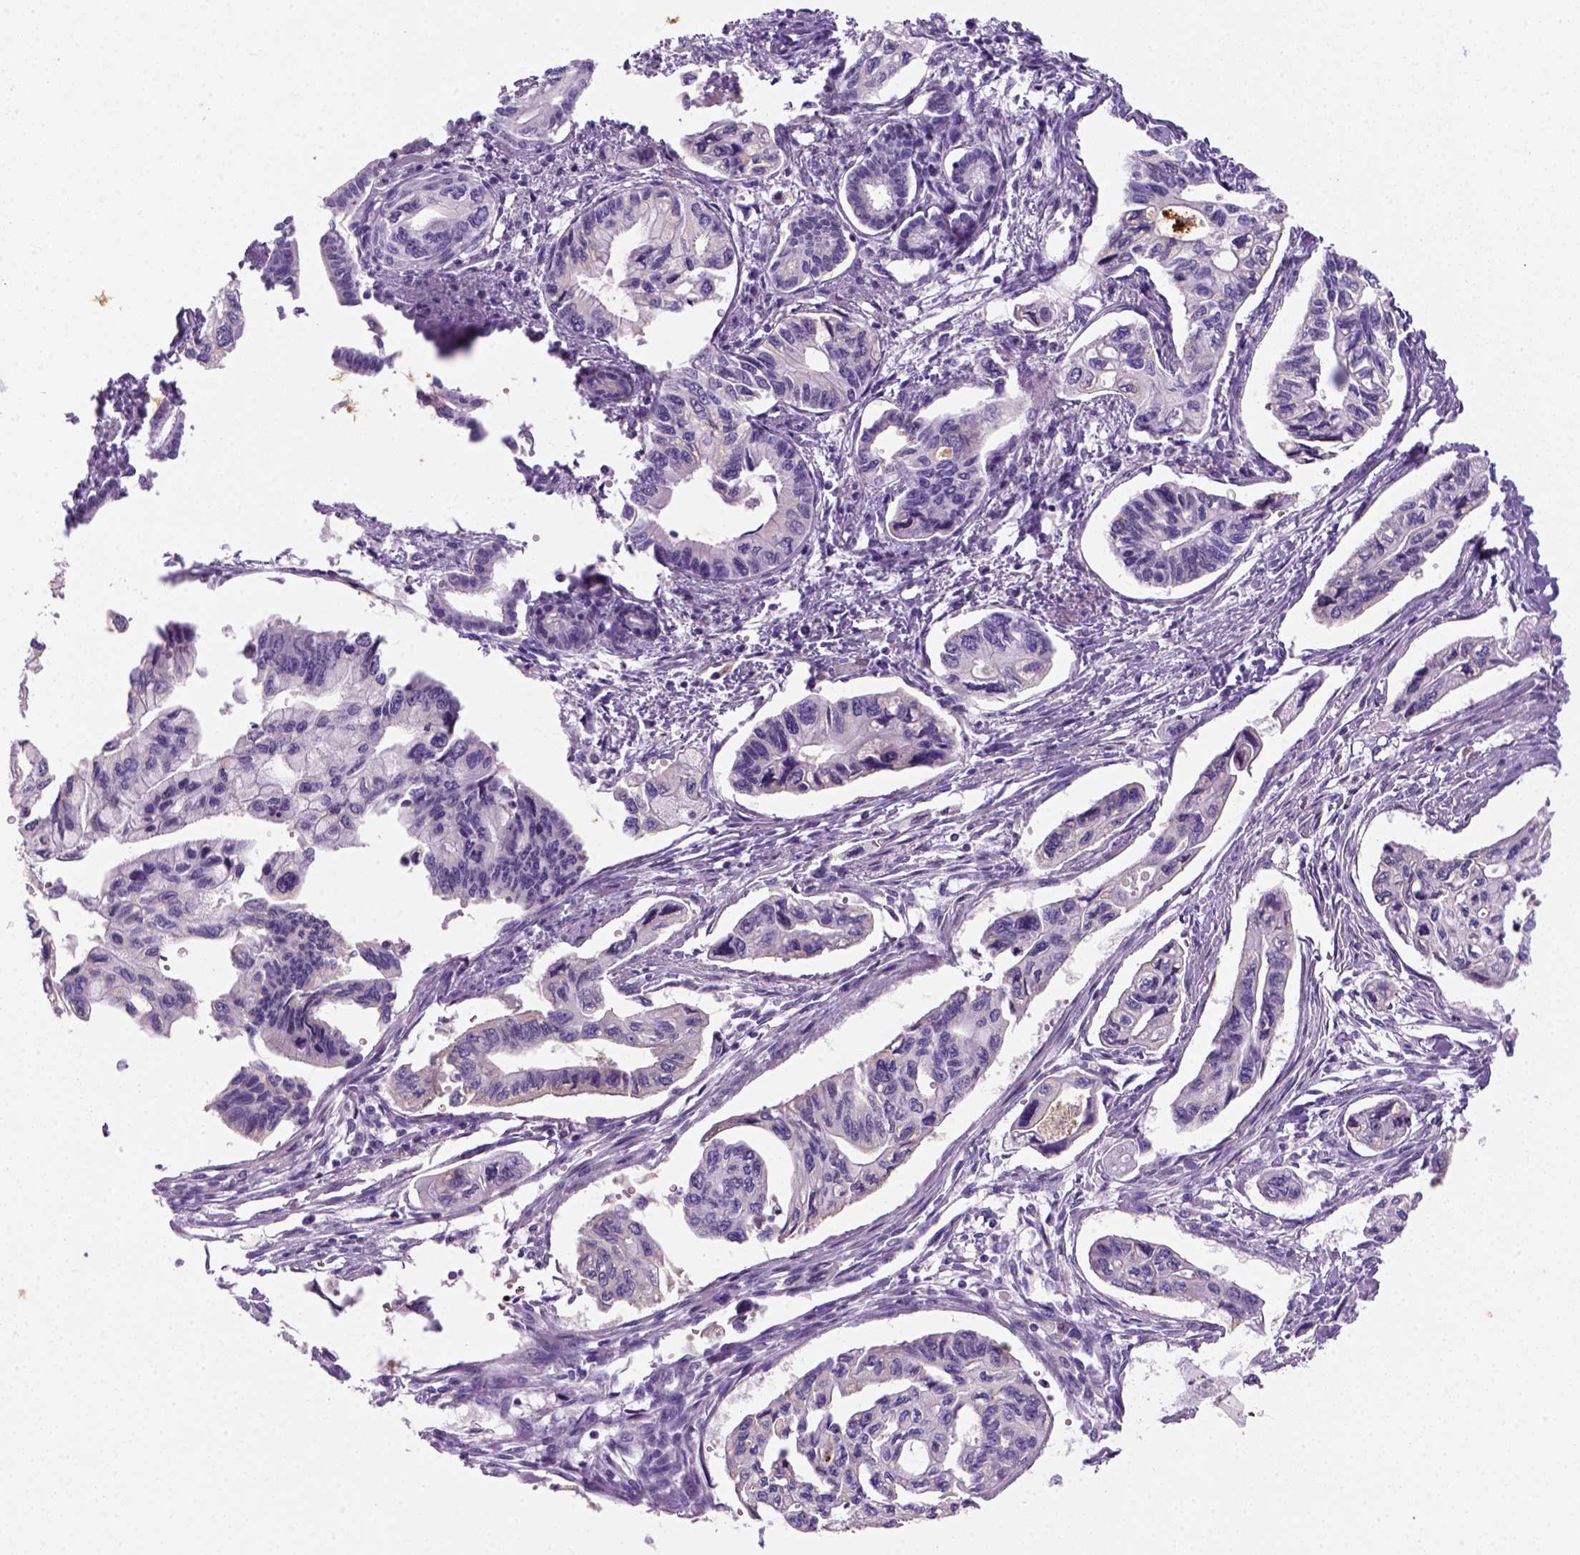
{"staining": {"intensity": "negative", "quantity": "none", "location": "none"}, "tissue": "pancreatic cancer", "cell_type": "Tumor cells", "image_type": "cancer", "snomed": [{"axis": "morphology", "description": "Adenocarcinoma, NOS"}, {"axis": "topography", "description": "Pancreas"}], "caption": "Photomicrograph shows no protein positivity in tumor cells of pancreatic cancer (adenocarcinoma) tissue. (Stains: DAB (3,3'-diaminobenzidine) immunohistochemistry with hematoxylin counter stain, Microscopy: brightfield microscopy at high magnification).", "gene": "DNAH11", "patient": {"sex": "female", "age": 76}}